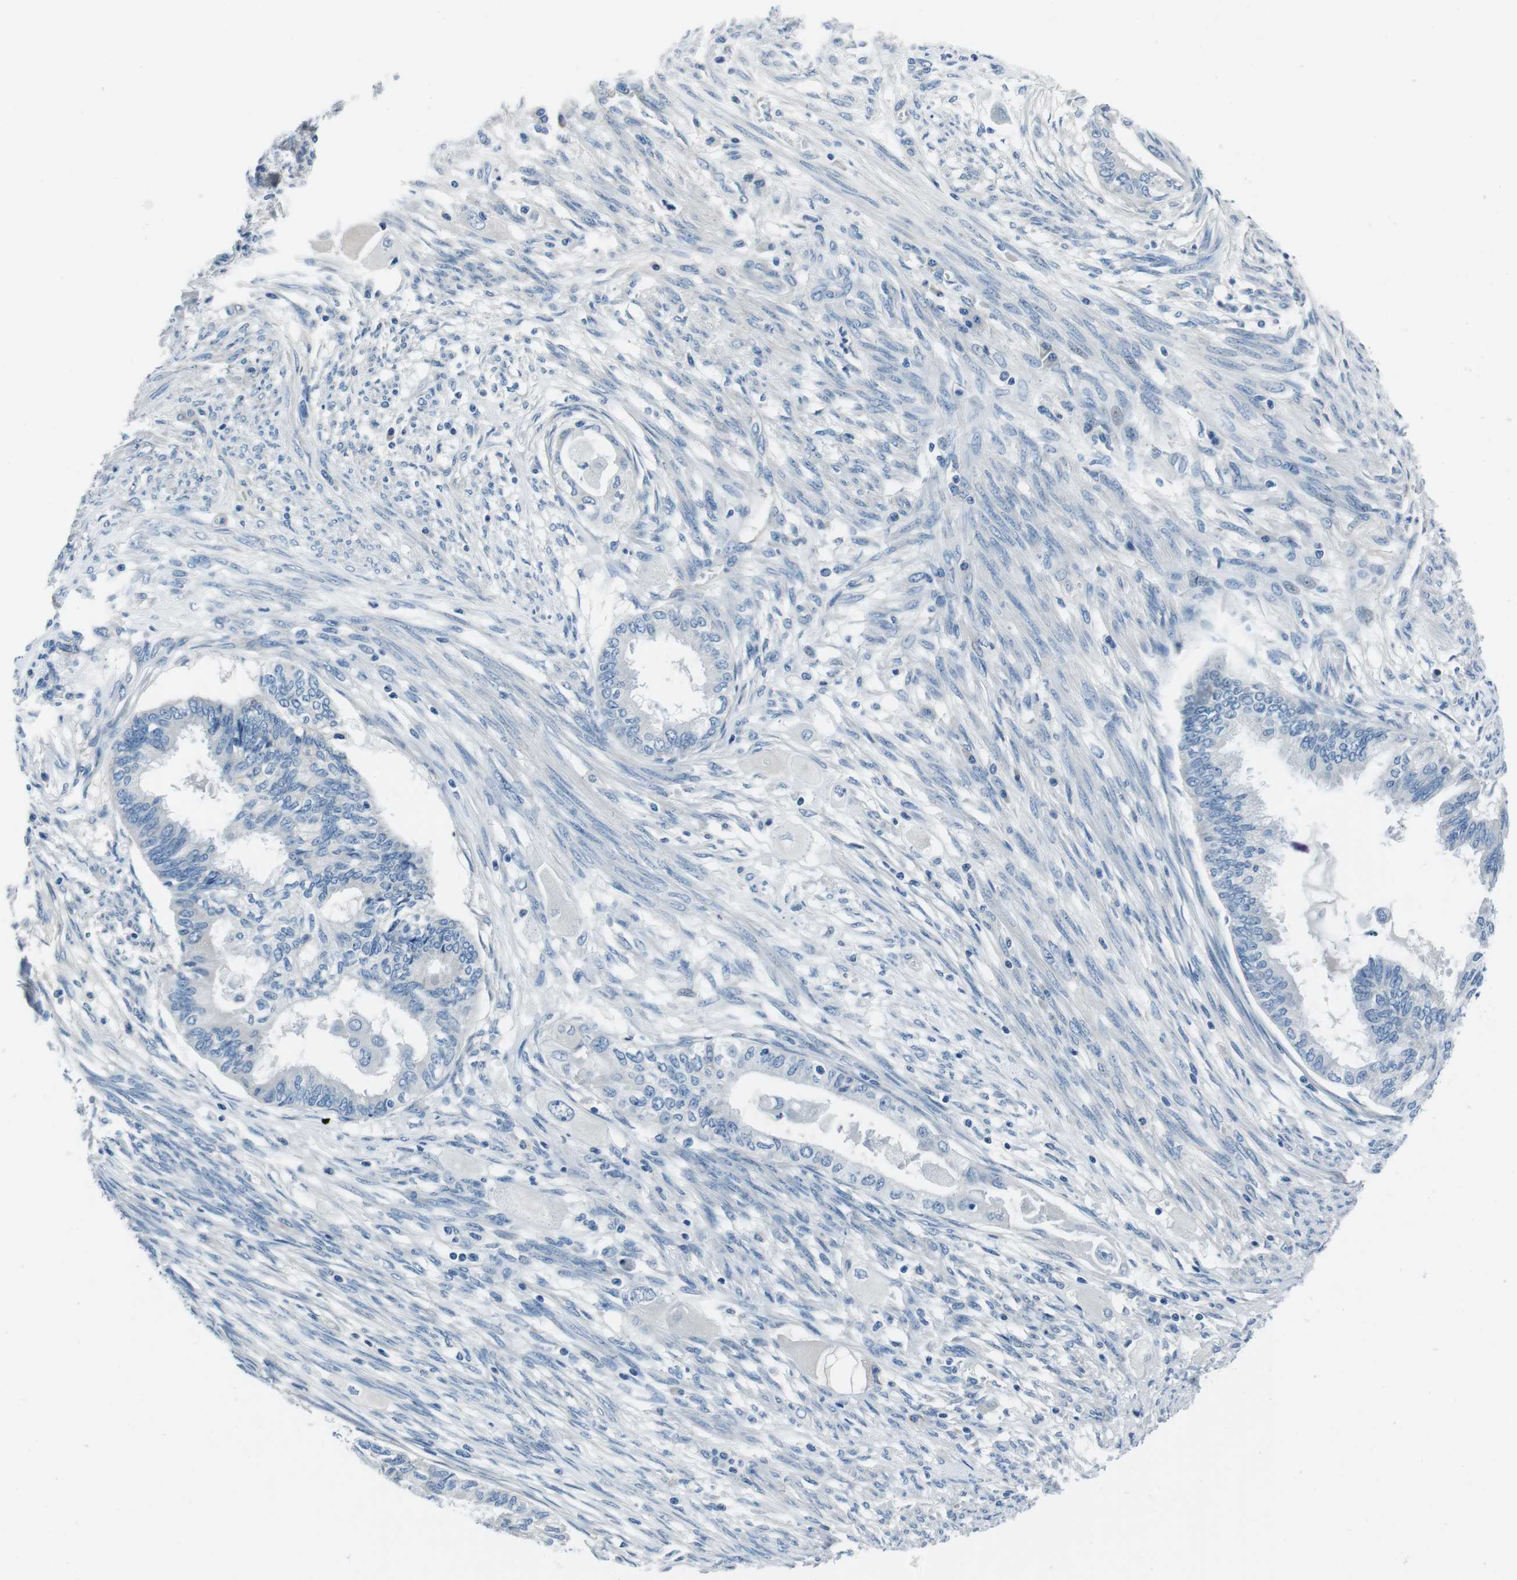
{"staining": {"intensity": "negative", "quantity": "none", "location": "none"}, "tissue": "cervical cancer", "cell_type": "Tumor cells", "image_type": "cancer", "snomed": [{"axis": "morphology", "description": "Normal tissue, NOS"}, {"axis": "morphology", "description": "Adenocarcinoma, NOS"}, {"axis": "topography", "description": "Cervix"}, {"axis": "topography", "description": "Endometrium"}], "caption": "IHC of cervical adenocarcinoma displays no staining in tumor cells.", "gene": "CASQ1", "patient": {"sex": "female", "age": 86}}